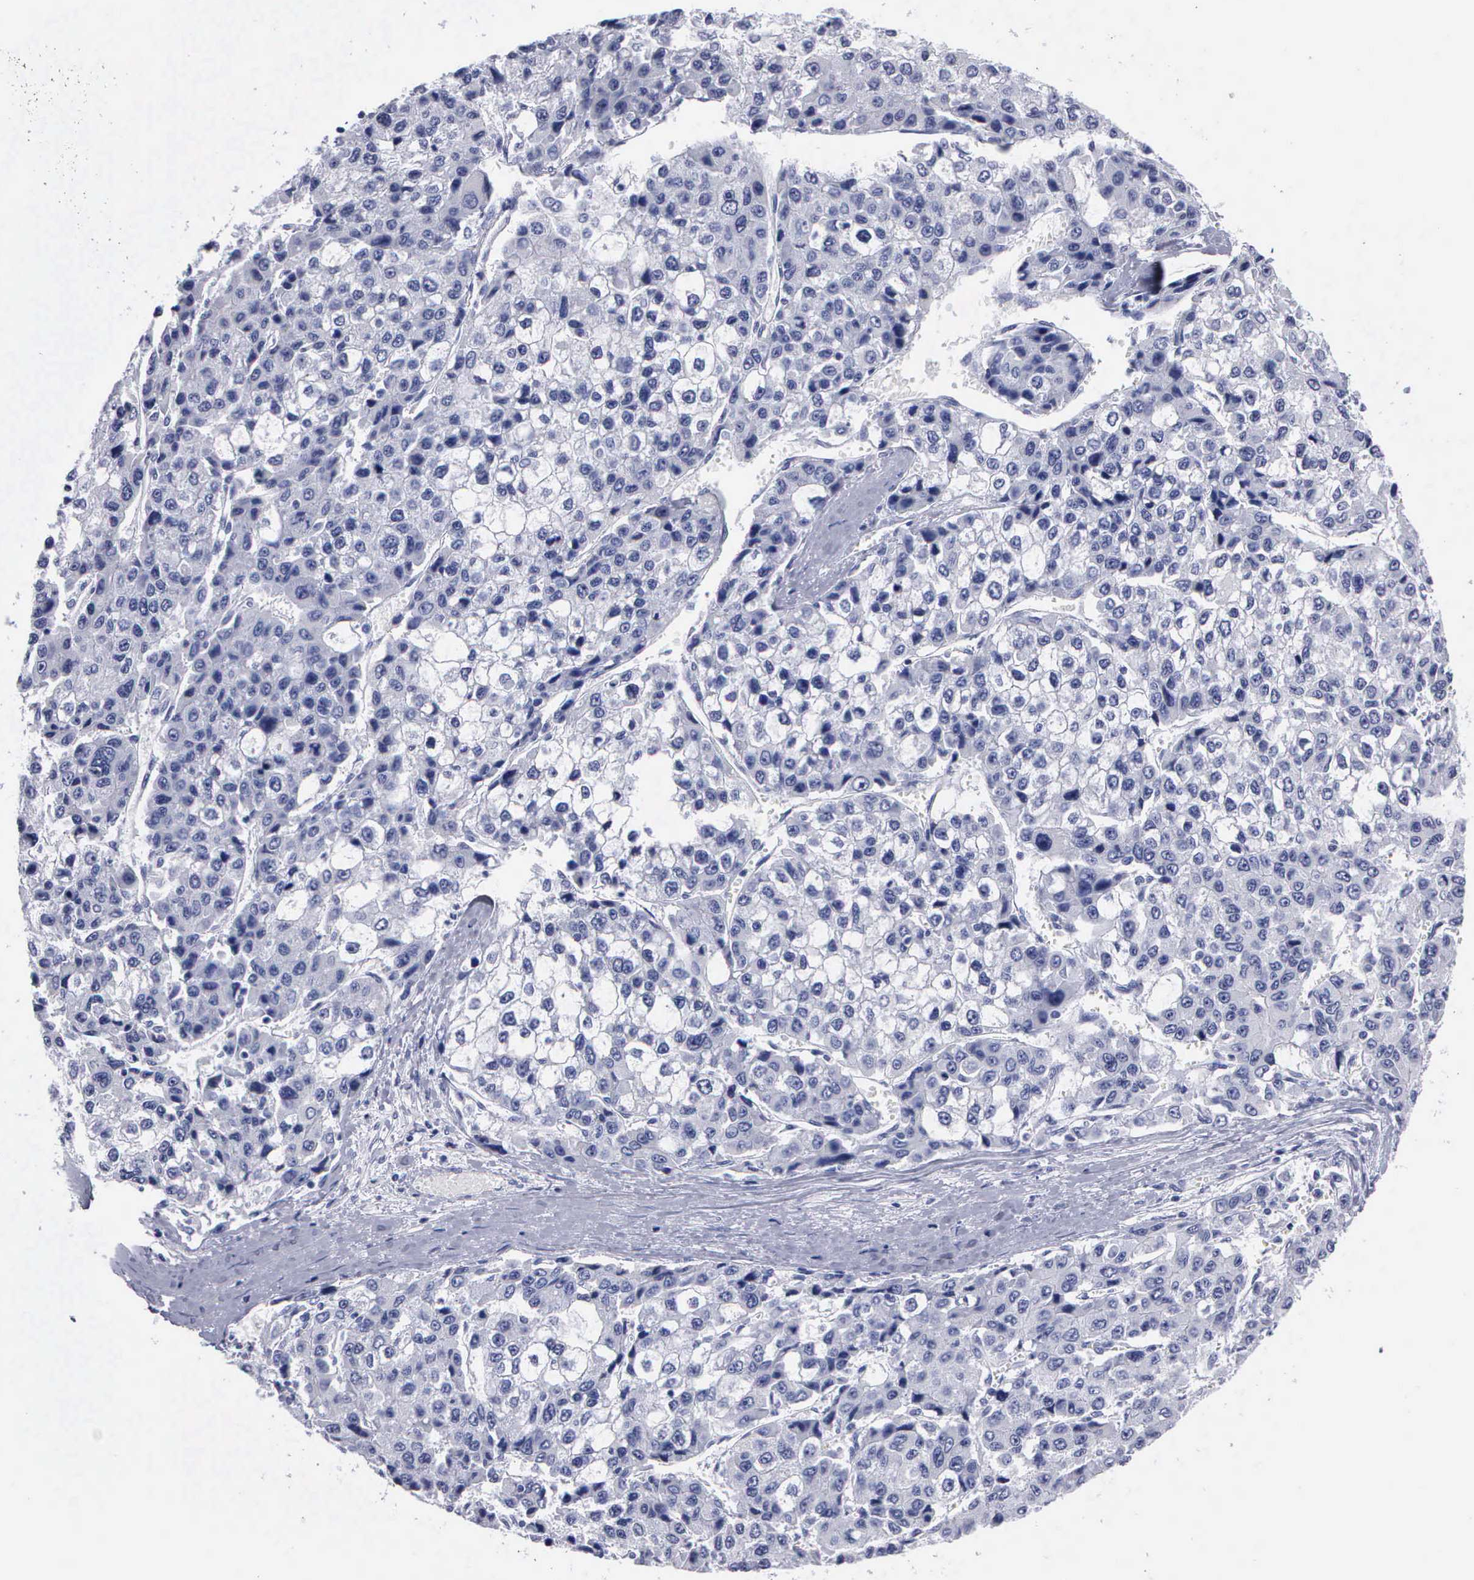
{"staining": {"intensity": "negative", "quantity": "none", "location": "none"}, "tissue": "liver cancer", "cell_type": "Tumor cells", "image_type": "cancer", "snomed": [{"axis": "morphology", "description": "Carcinoma, Hepatocellular, NOS"}, {"axis": "topography", "description": "Liver"}], "caption": "DAB immunohistochemical staining of liver cancer exhibits no significant staining in tumor cells.", "gene": "CYP19A1", "patient": {"sex": "female", "age": 66}}